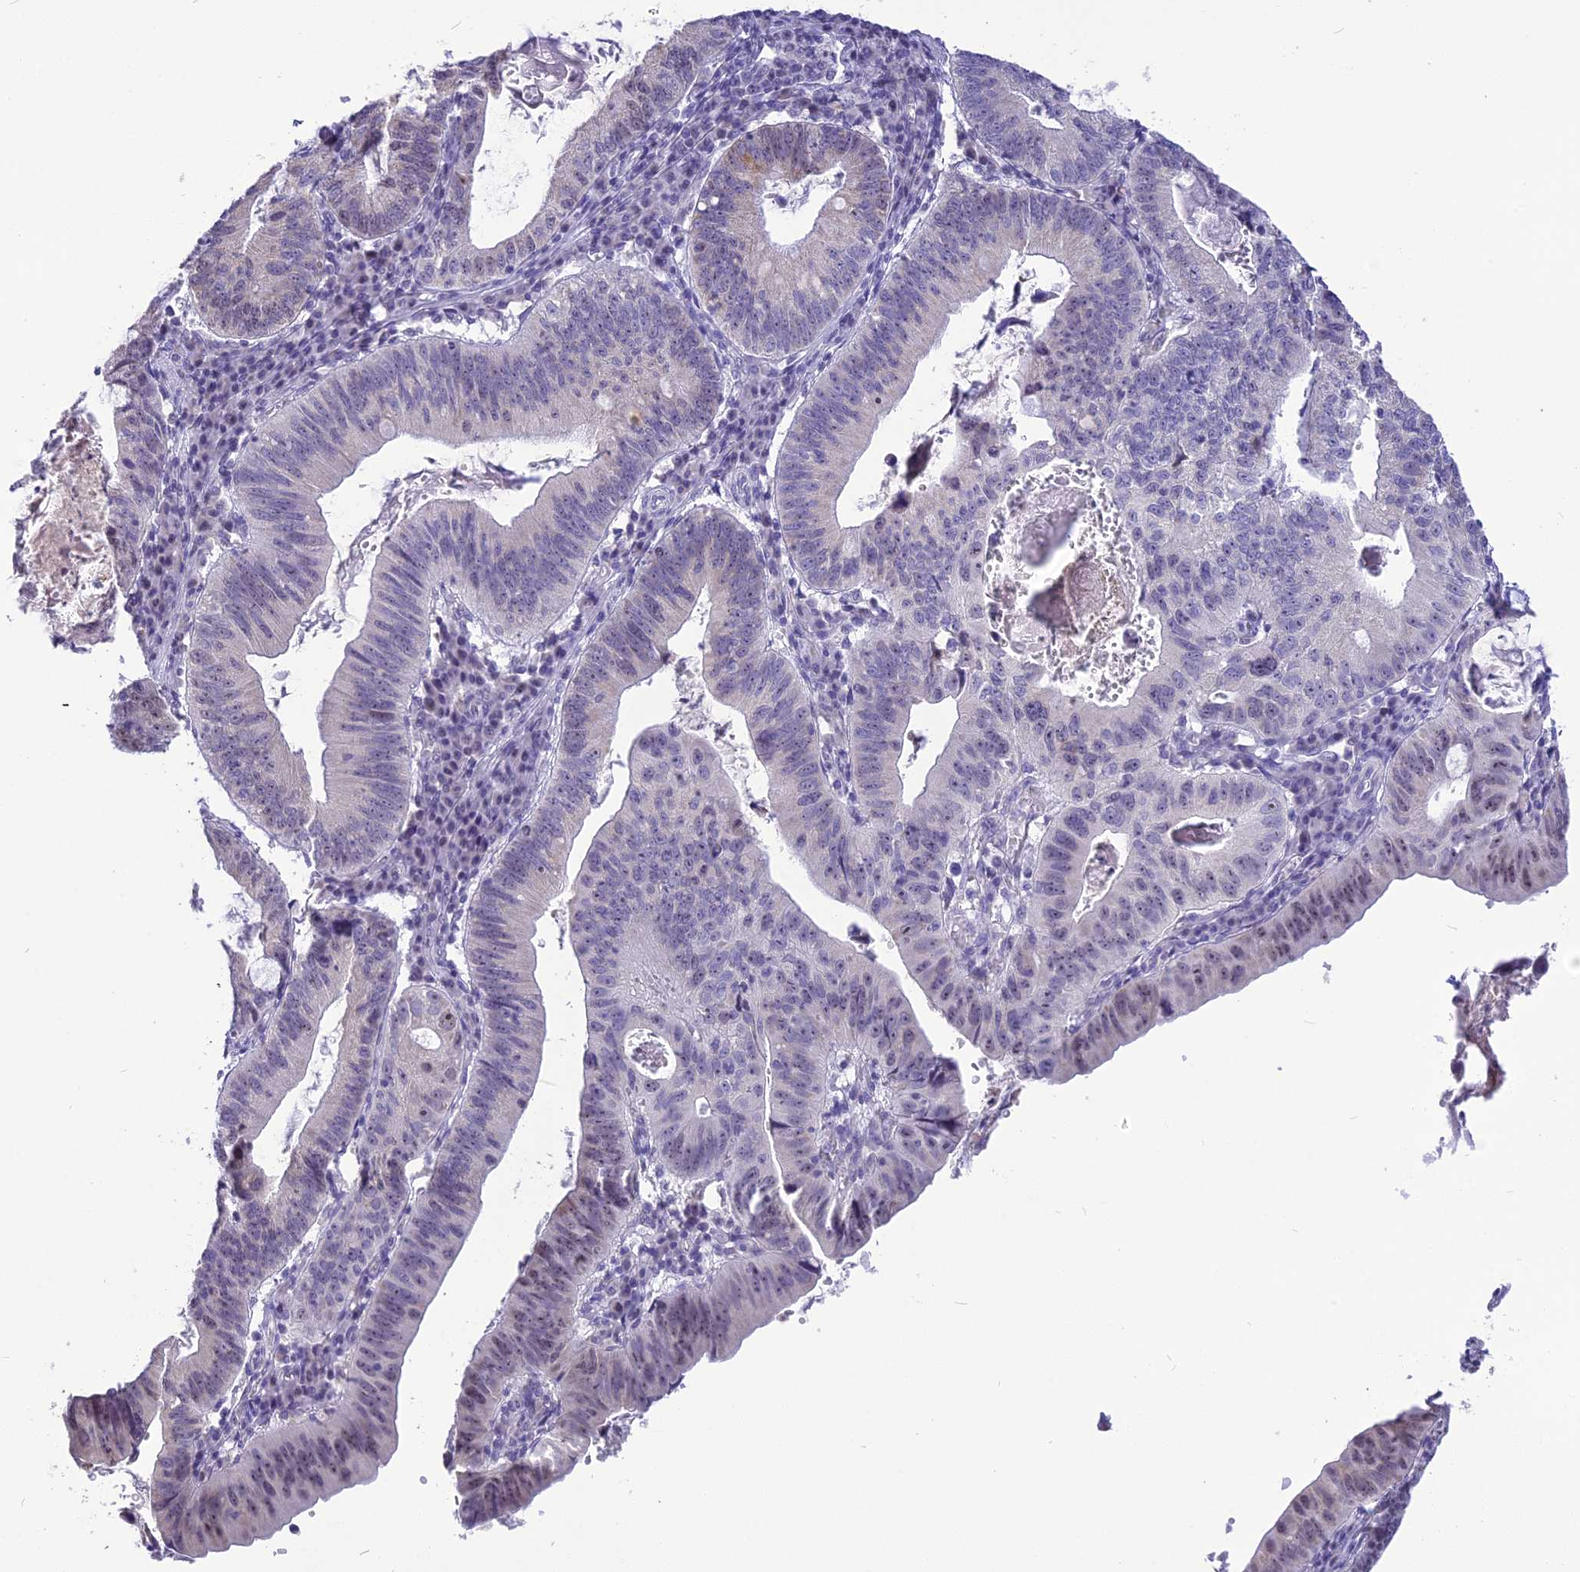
{"staining": {"intensity": "strong", "quantity": "<25%", "location": "nuclear"}, "tissue": "stomach cancer", "cell_type": "Tumor cells", "image_type": "cancer", "snomed": [{"axis": "morphology", "description": "Adenocarcinoma, NOS"}, {"axis": "topography", "description": "Stomach"}], "caption": "This image exhibits IHC staining of stomach cancer, with medium strong nuclear staining in about <25% of tumor cells.", "gene": "CMSS1", "patient": {"sex": "male", "age": 59}}